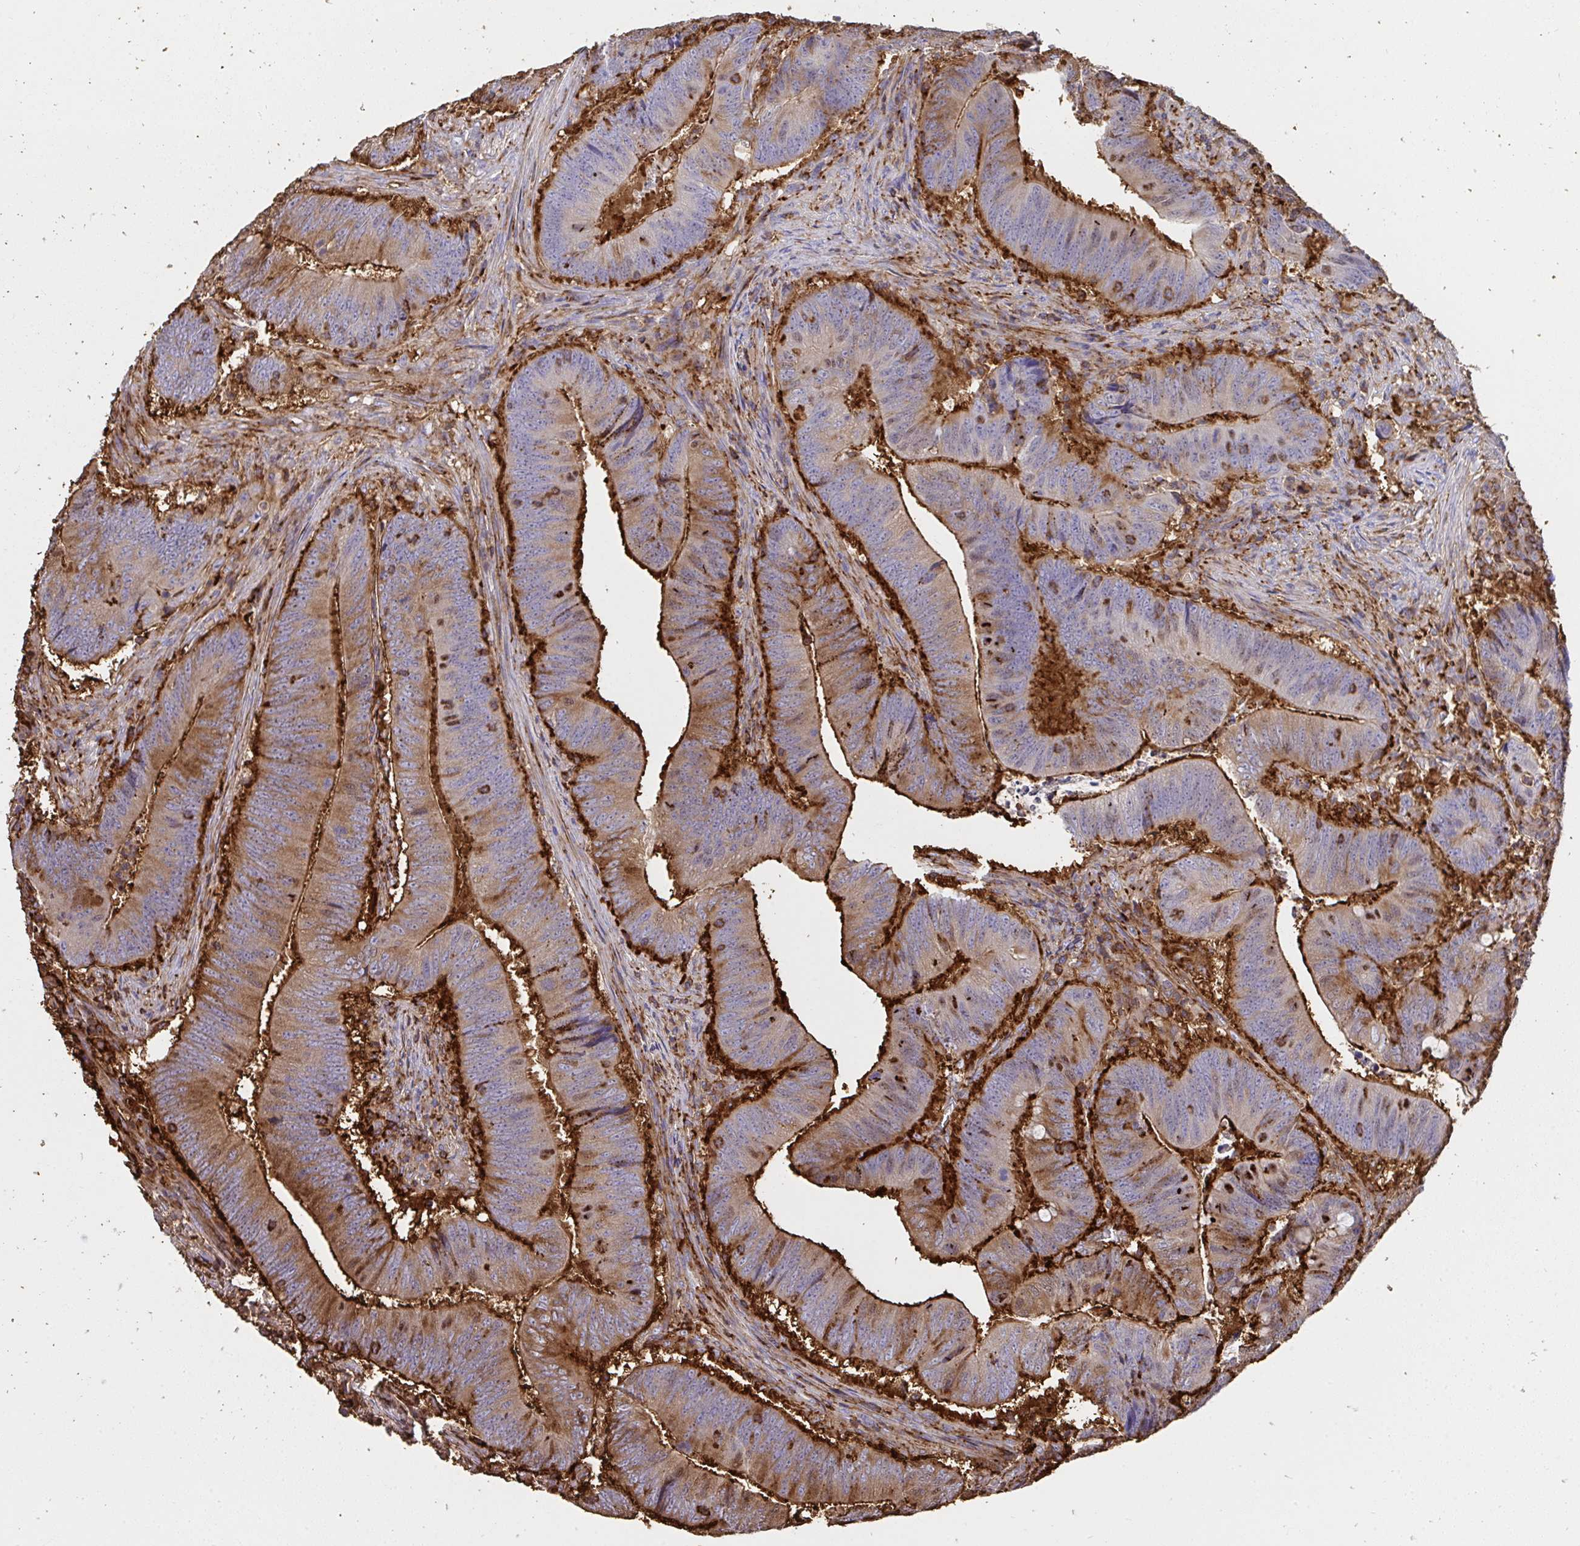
{"staining": {"intensity": "strong", "quantity": "25%-75%", "location": "cytoplasmic/membranous"}, "tissue": "colorectal cancer", "cell_type": "Tumor cells", "image_type": "cancer", "snomed": [{"axis": "morphology", "description": "Adenocarcinoma, NOS"}, {"axis": "topography", "description": "Colon"}], "caption": "A brown stain shows strong cytoplasmic/membranous staining of a protein in adenocarcinoma (colorectal) tumor cells. Using DAB (brown) and hematoxylin (blue) stains, captured at high magnification using brightfield microscopy.", "gene": "CFL1", "patient": {"sex": "female", "age": 87}}